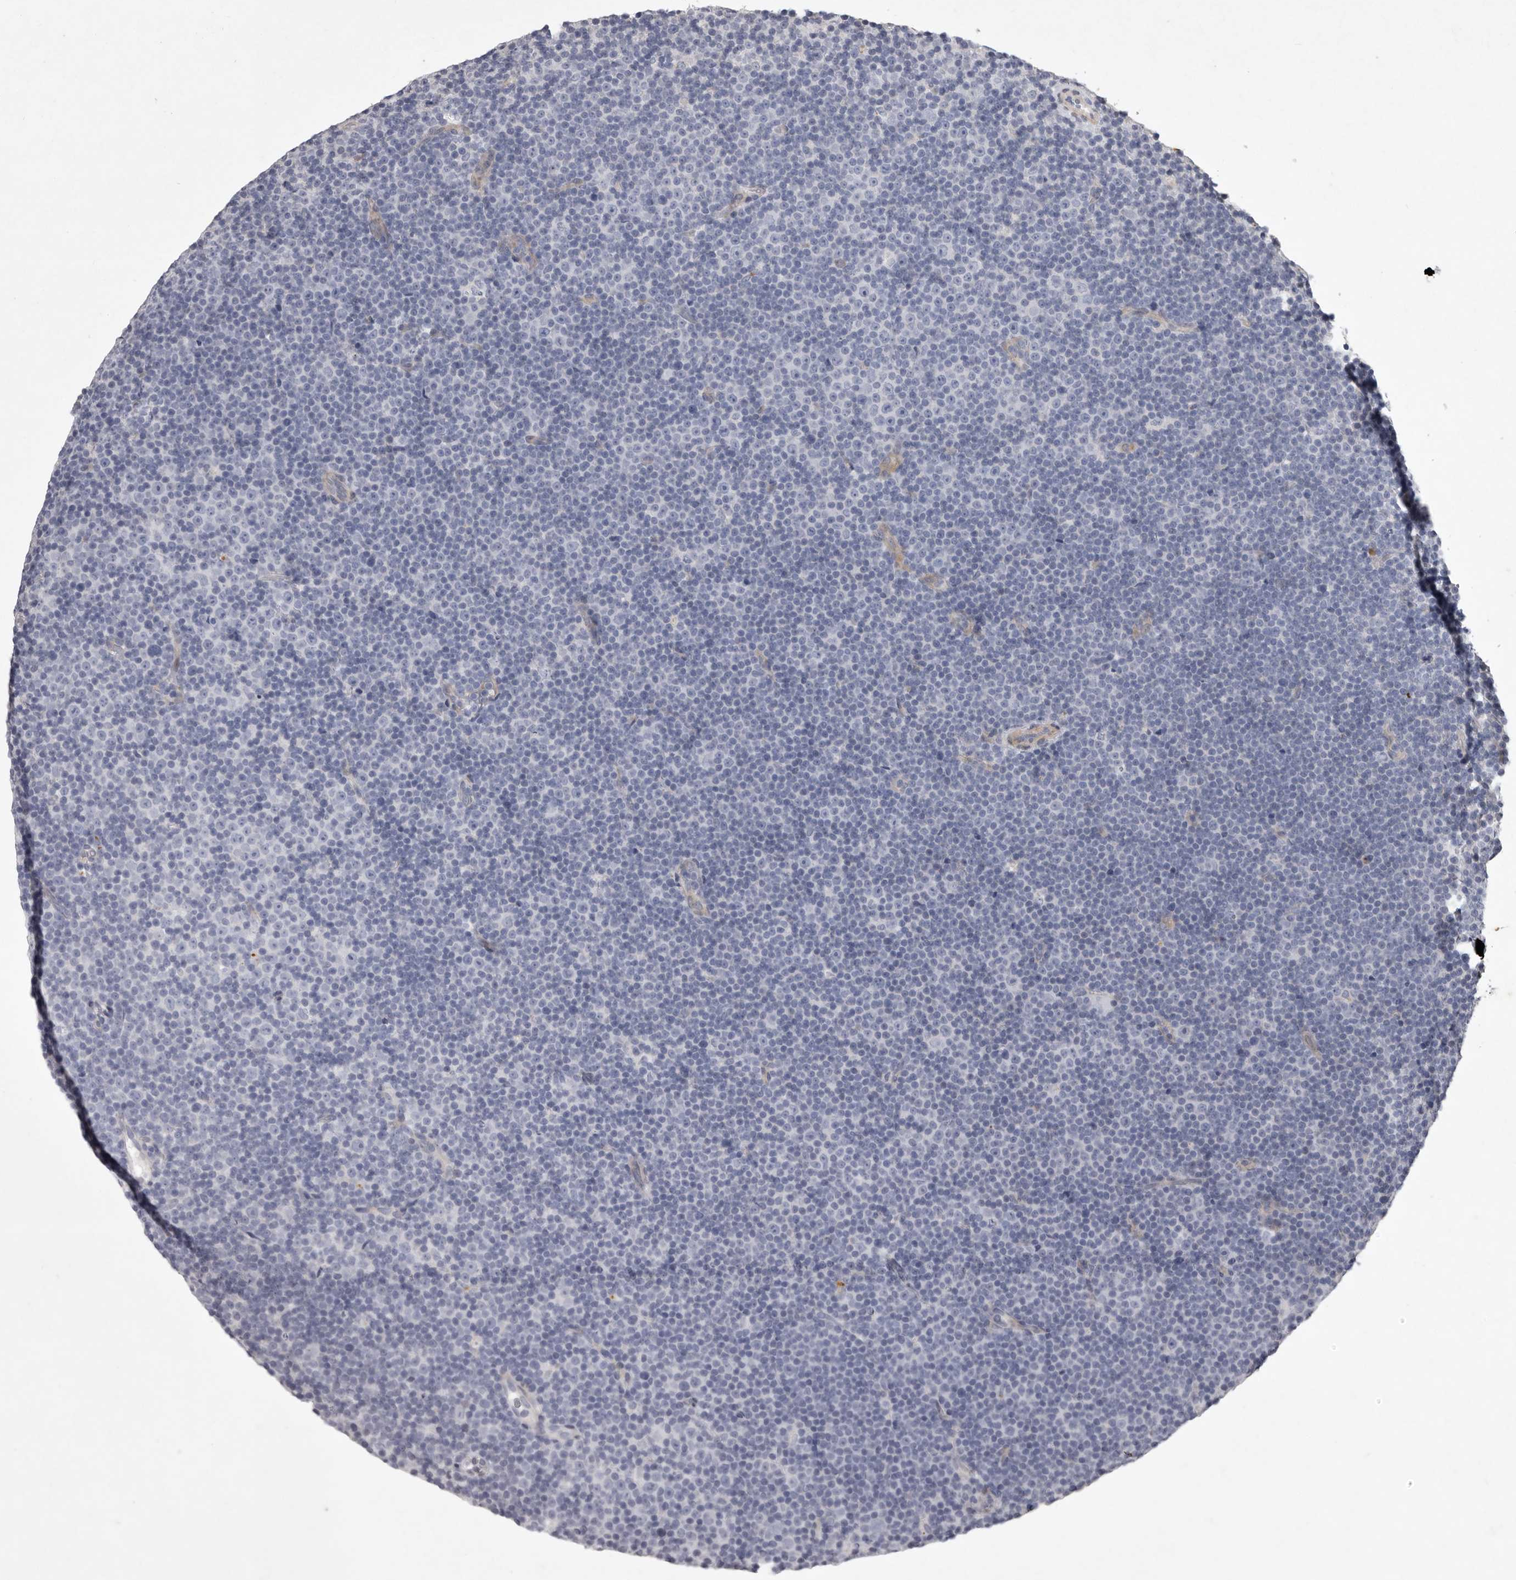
{"staining": {"intensity": "negative", "quantity": "none", "location": "none"}, "tissue": "lymphoma", "cell_type": "Tumor cells", "image_type": "cancer", "snomed": [{"axis": "morphology", "description": "Malignant lymphoma, non-Hodgkin's type, Low grade"}, {"axis": "topography", "description": "Lymph node"}], "caption": "DAB (3,3'-diaminobenzidine) immunohistochemical staining of human low-grade malignant lymphoma, non-Hodgkin's type demonstrates no significant positivity in tumor cells. (DAB IHC, high magnification).", "gene": "NKAIN4", "patient": {"sex": "female", "age": 67}}